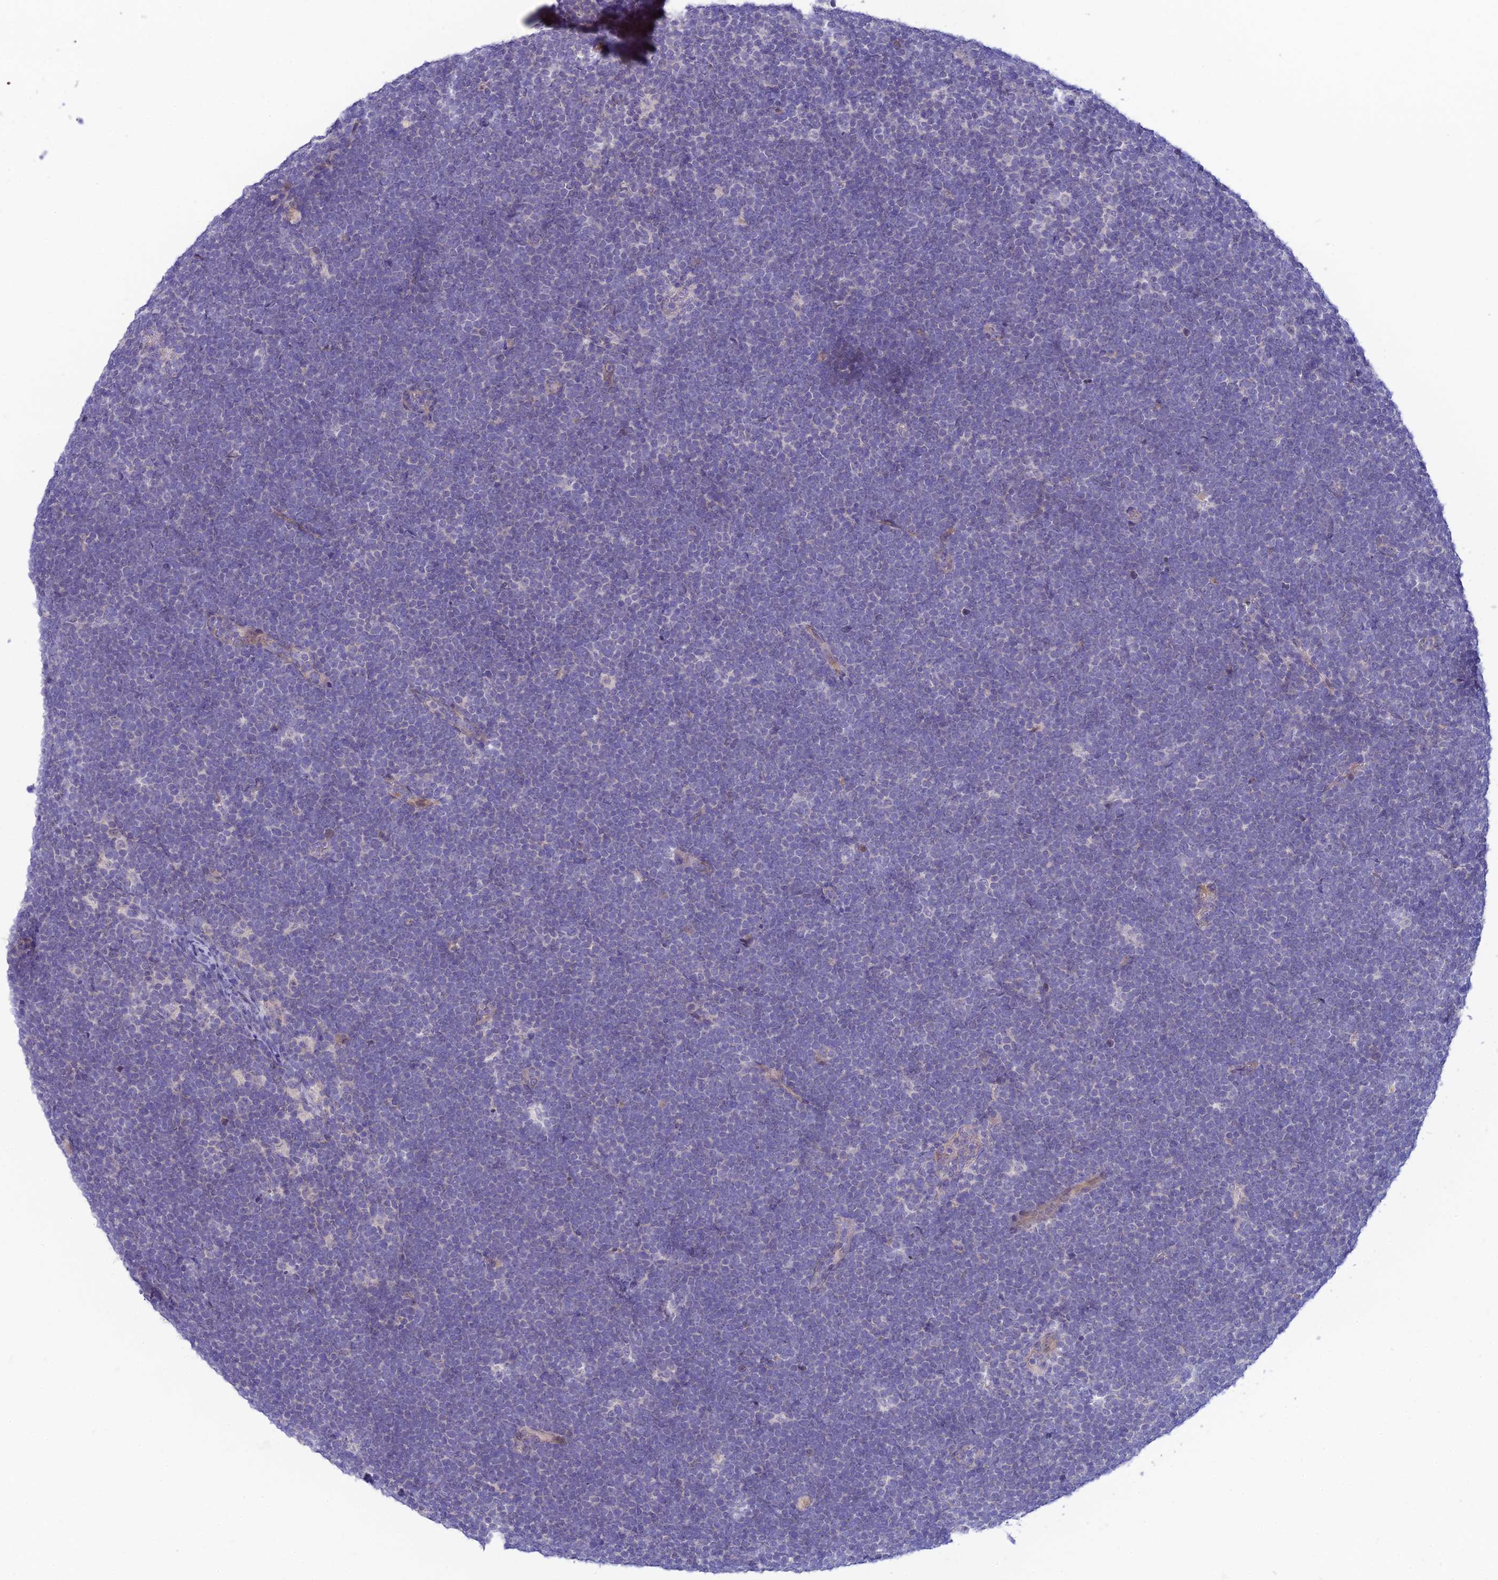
{"staining": {"intensity": "negative", "quantity": "none", "location": "none"}, "tissue": "lymphoma", "cell_type": "Tumor cells", "image_type": "cancer", "snomed": [{"axis": "morphology", "description": "Malignant lymphoma, non-Hodgkin's type, High grade"}, {"axis": "topography", "description": "Lymph node"}], "caption": "Human lymphoma stained for a protein using IHC reveals no staining in tumor cells.", "gene": "XPO7", "patient": {"sex": "male", "age": 13}}